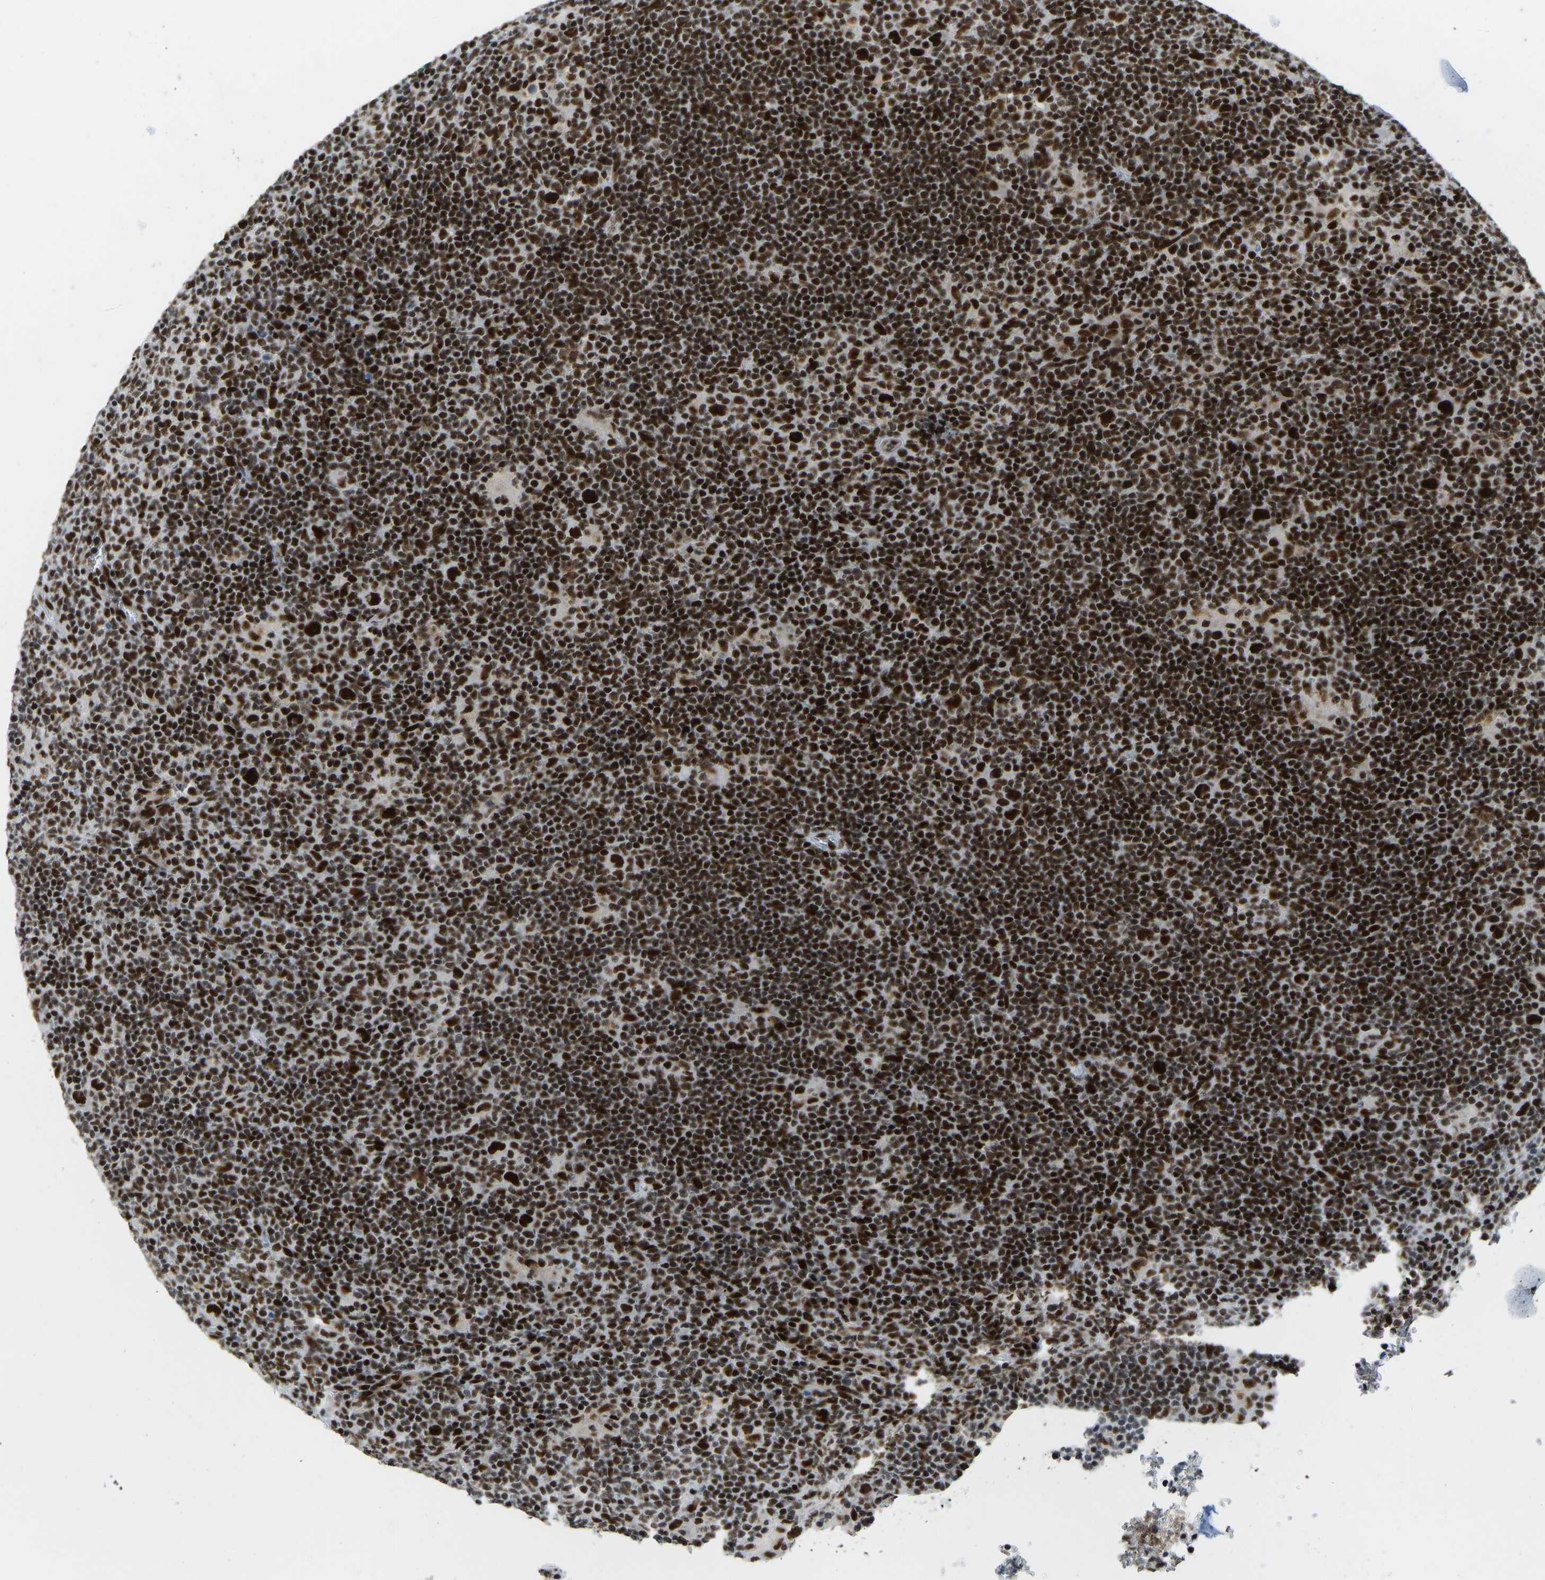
{"staining": {"intensity": "strong", "quantity": ">75%", "location": "nuclear"}, "tissue": "lymphoma", "cell_type": "Tumor cells", "image_type": "cancer", "snomed": [{"axis": "morphology", "description": "Hodgkin's disease, NOS"}, {"axis": "topography", "description": "Lymph node"}], "caption": "Immunohistochemical staining of human Hodgkin's disease shows strong nuclear protein staining in approximately >75% of tumor cells. Using DAB (brown) and hematoxylin (blue) stains, captured at high magnification using brightfield microscopy.", "gene": "FOXK1", "patient": {"sex": "female", "age": 57}}